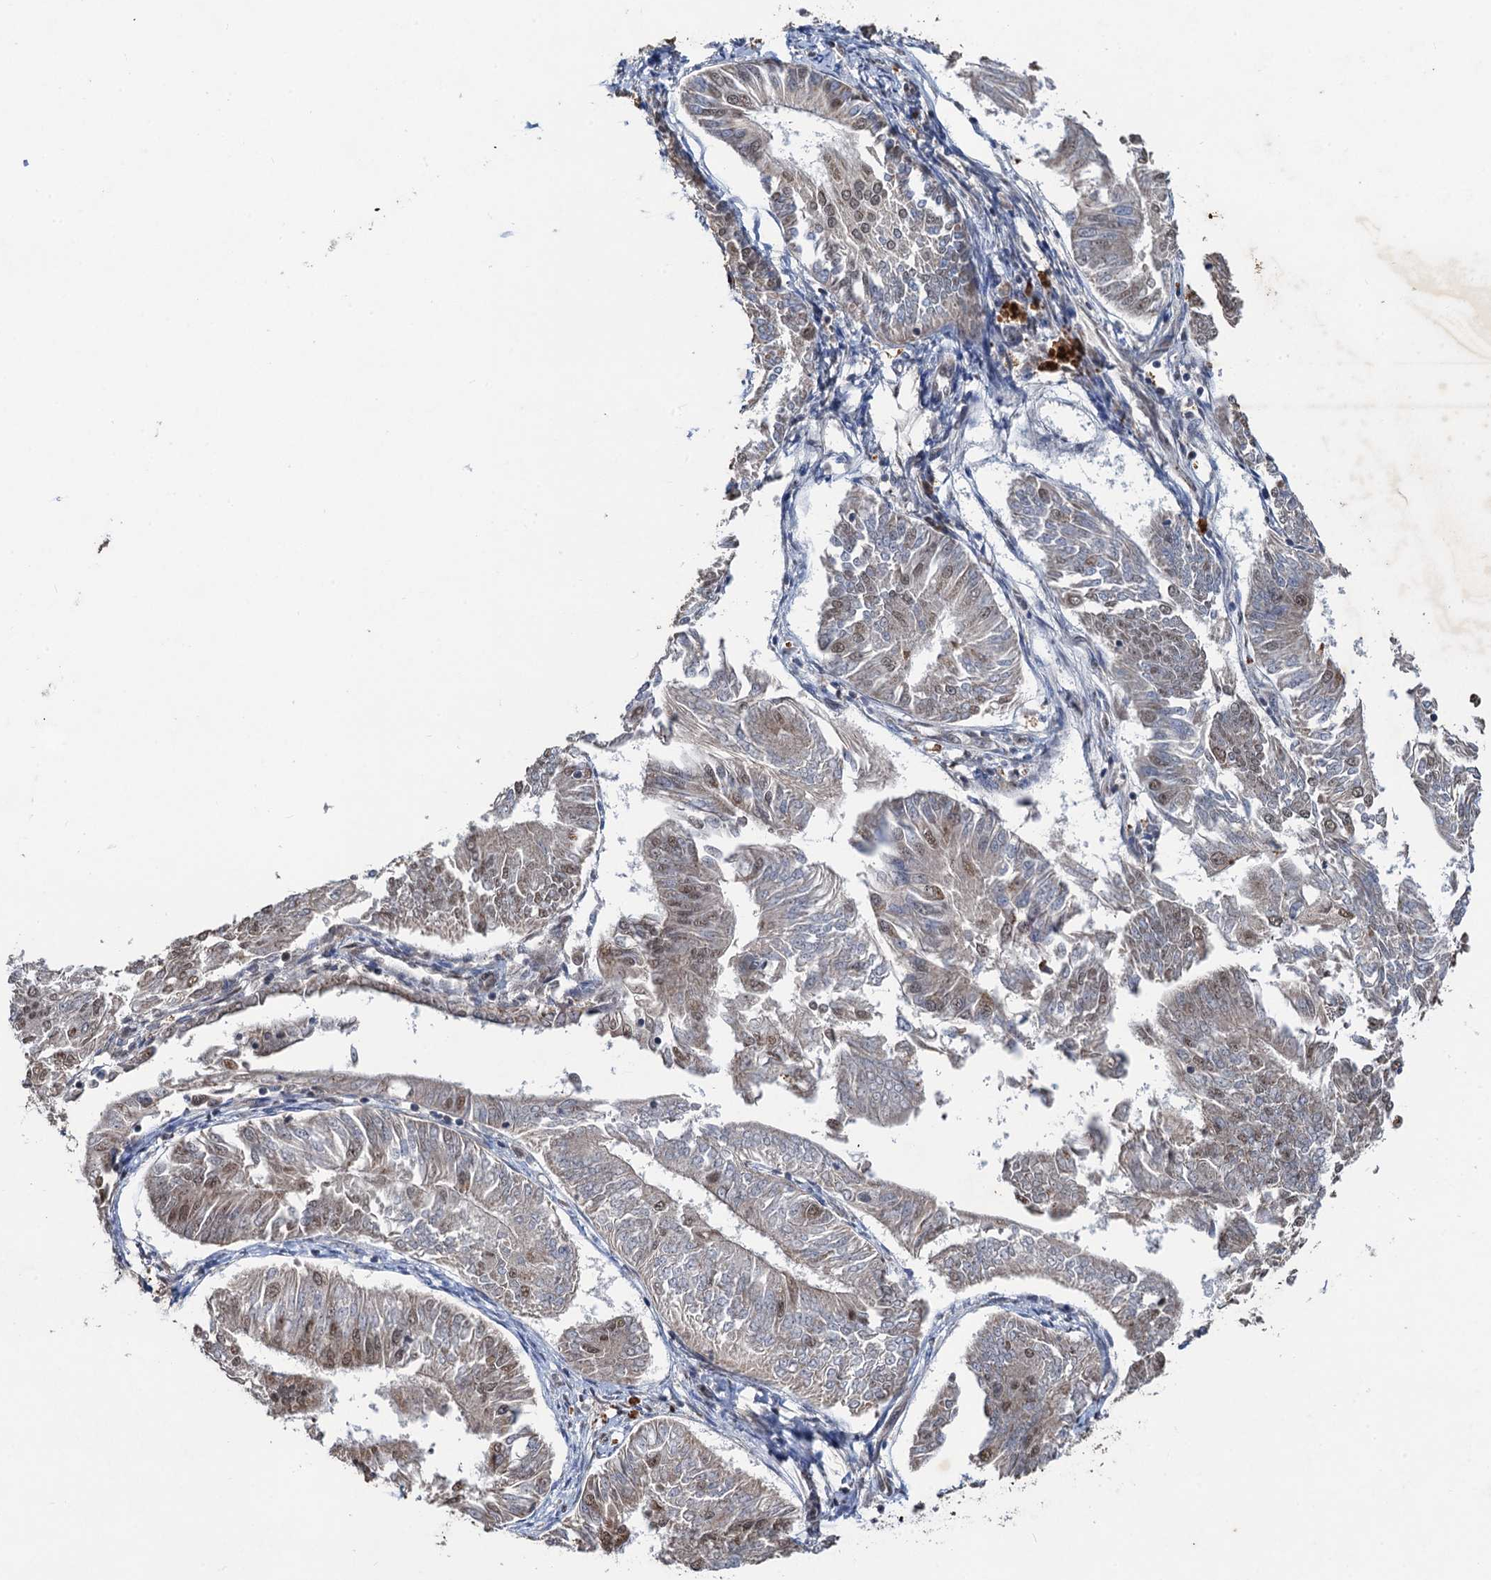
{"staining": {"intensity": "weak", "quantity": "<25%", "location": "nuclear"}, "tissue": "endometrial cancer", "cell_type": "Tumor cells", "image_type": "cancer", "snomed": [{"axis": "morphology", "description": "Adenocarcinoma, NOS"}, {"axis": "topography", "description": "Endometrium"}], "caption": "Immunohistochemistry micrograph of neoplastic tissue: human endometrial cancer stained with DAB displays no significant protein staining in tumor cells.", "gene": "REP15", "patient": {"sex": "female", "age": 58}}